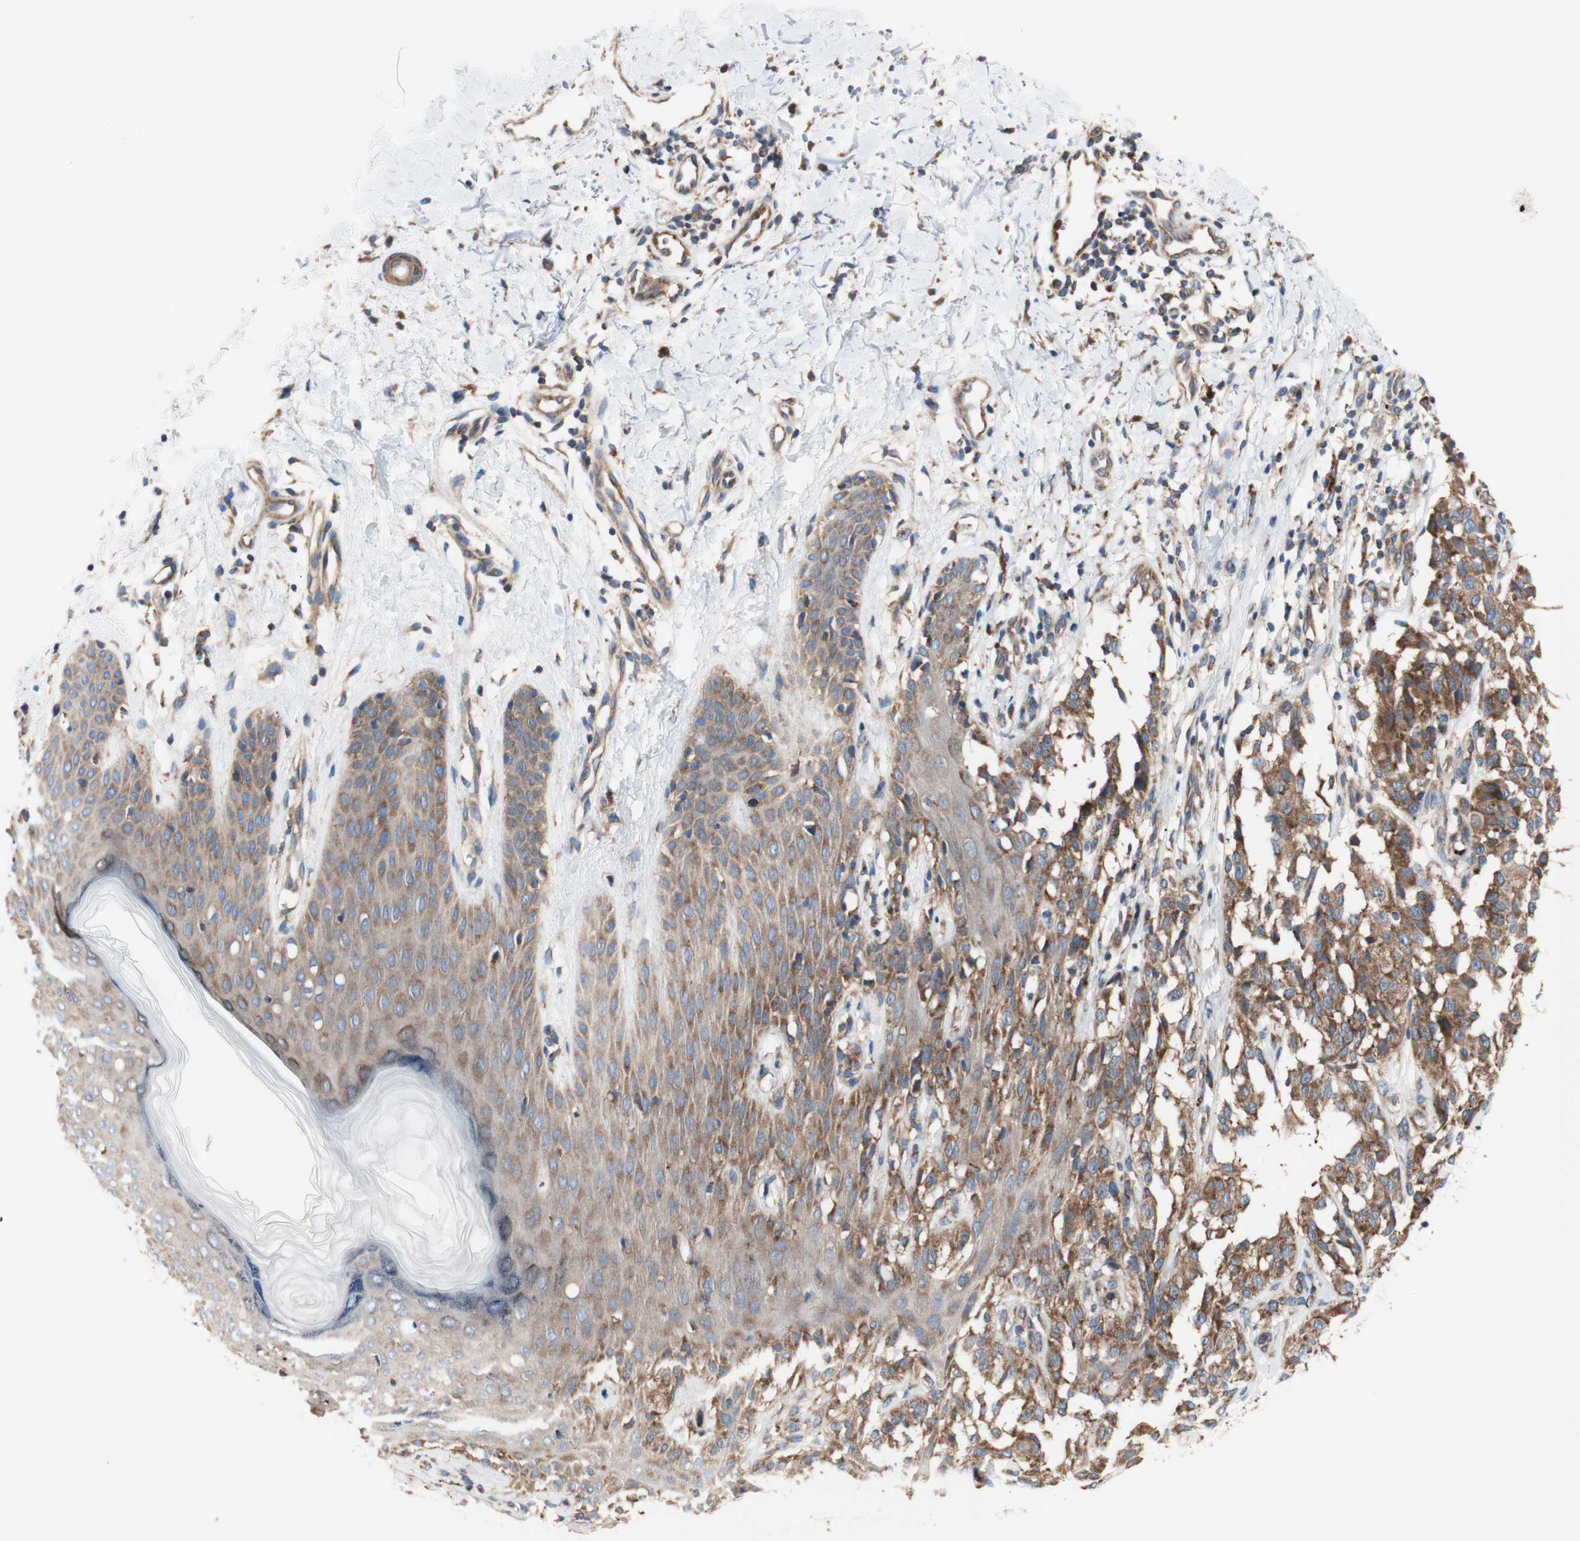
{"staining": {"intensity": "moderate", "quantity": ">75%", "location": "cytoplasmic/membranous"}, "tissue": "melanoma", "cell_type": "Tumor cells", "image_type": "cancer", "snomed": [{"axis": "morphology", "description": "Malignant melanoma, NOS"}, {"axis": "topography", "description": "Skin"}], "caption": "Immunohistochemical staining of human malignant melanoma demonstrates medium levels of moderate cytoplasmic/membranous protein staining in approximately >75% of tumor cells. (DAB IHC with brightfield microscopy, high magnification).", "gene": "FMR1", "patient": {"sex": "female", "age": 46}}